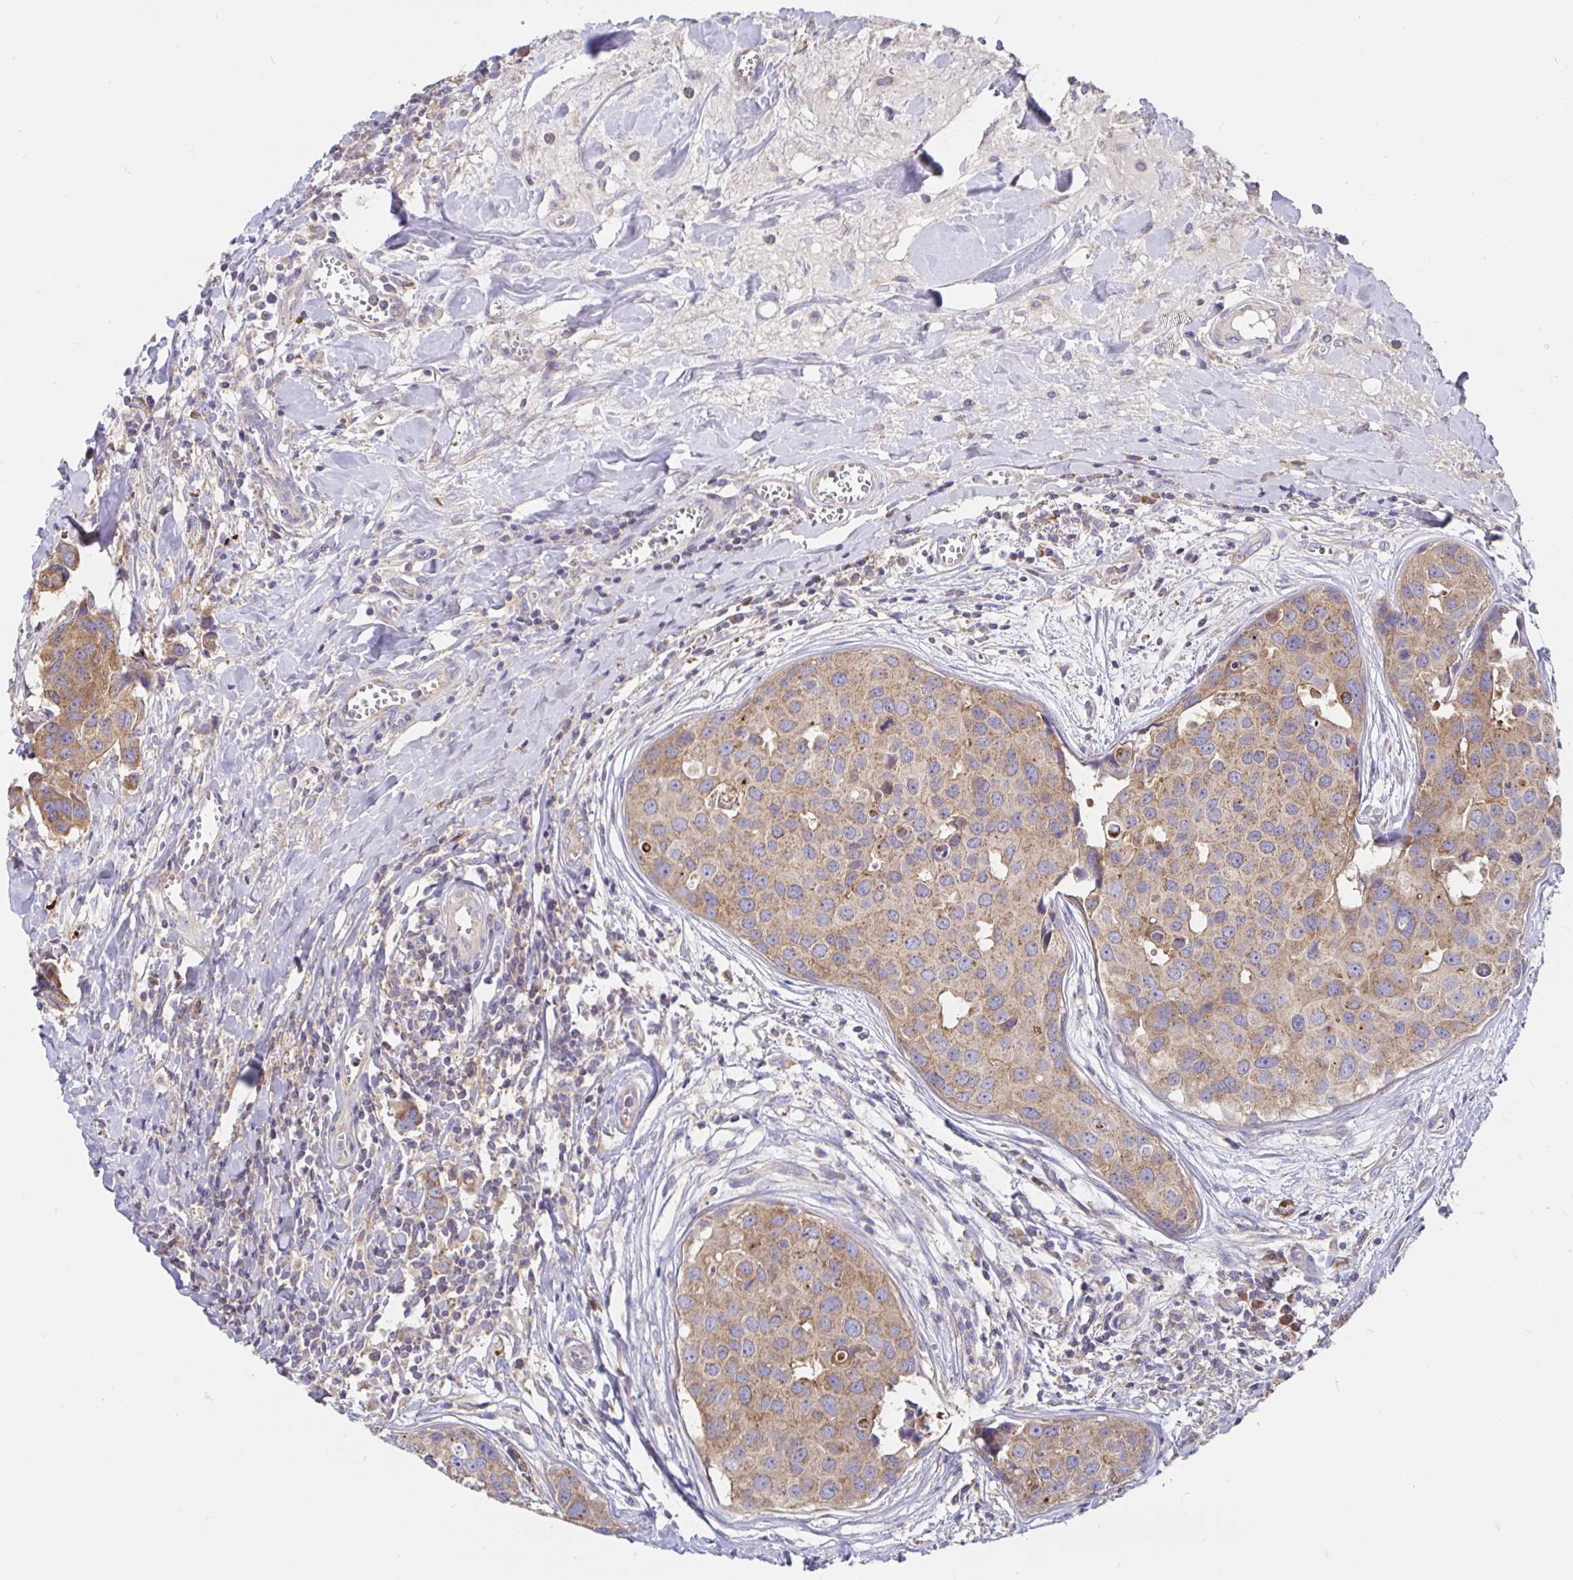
{"staining": {"intensity": "weak", "quantity": ">75%", "location": "cytoplasmic/membranous"}, "tissue": "breast cancer", "cell_type": "Tumor cells", "image_type": "cancer", "snomed": [{"axis": "morphology", "description": "Duct carcinoma"}, {"axis": "topography", "description": "Breast"}], "caption": "Immunohistochemistry (IHC) histopathology image of breast cancer (infiltrating ductal carcinoma) stained for a protein (brown), which reveals low levels of weak cytoplasmic/membranous expression in about >75% of tumor cells.", "gene": "PRDX3", "patient": {"sex": "female", "age": 24}}